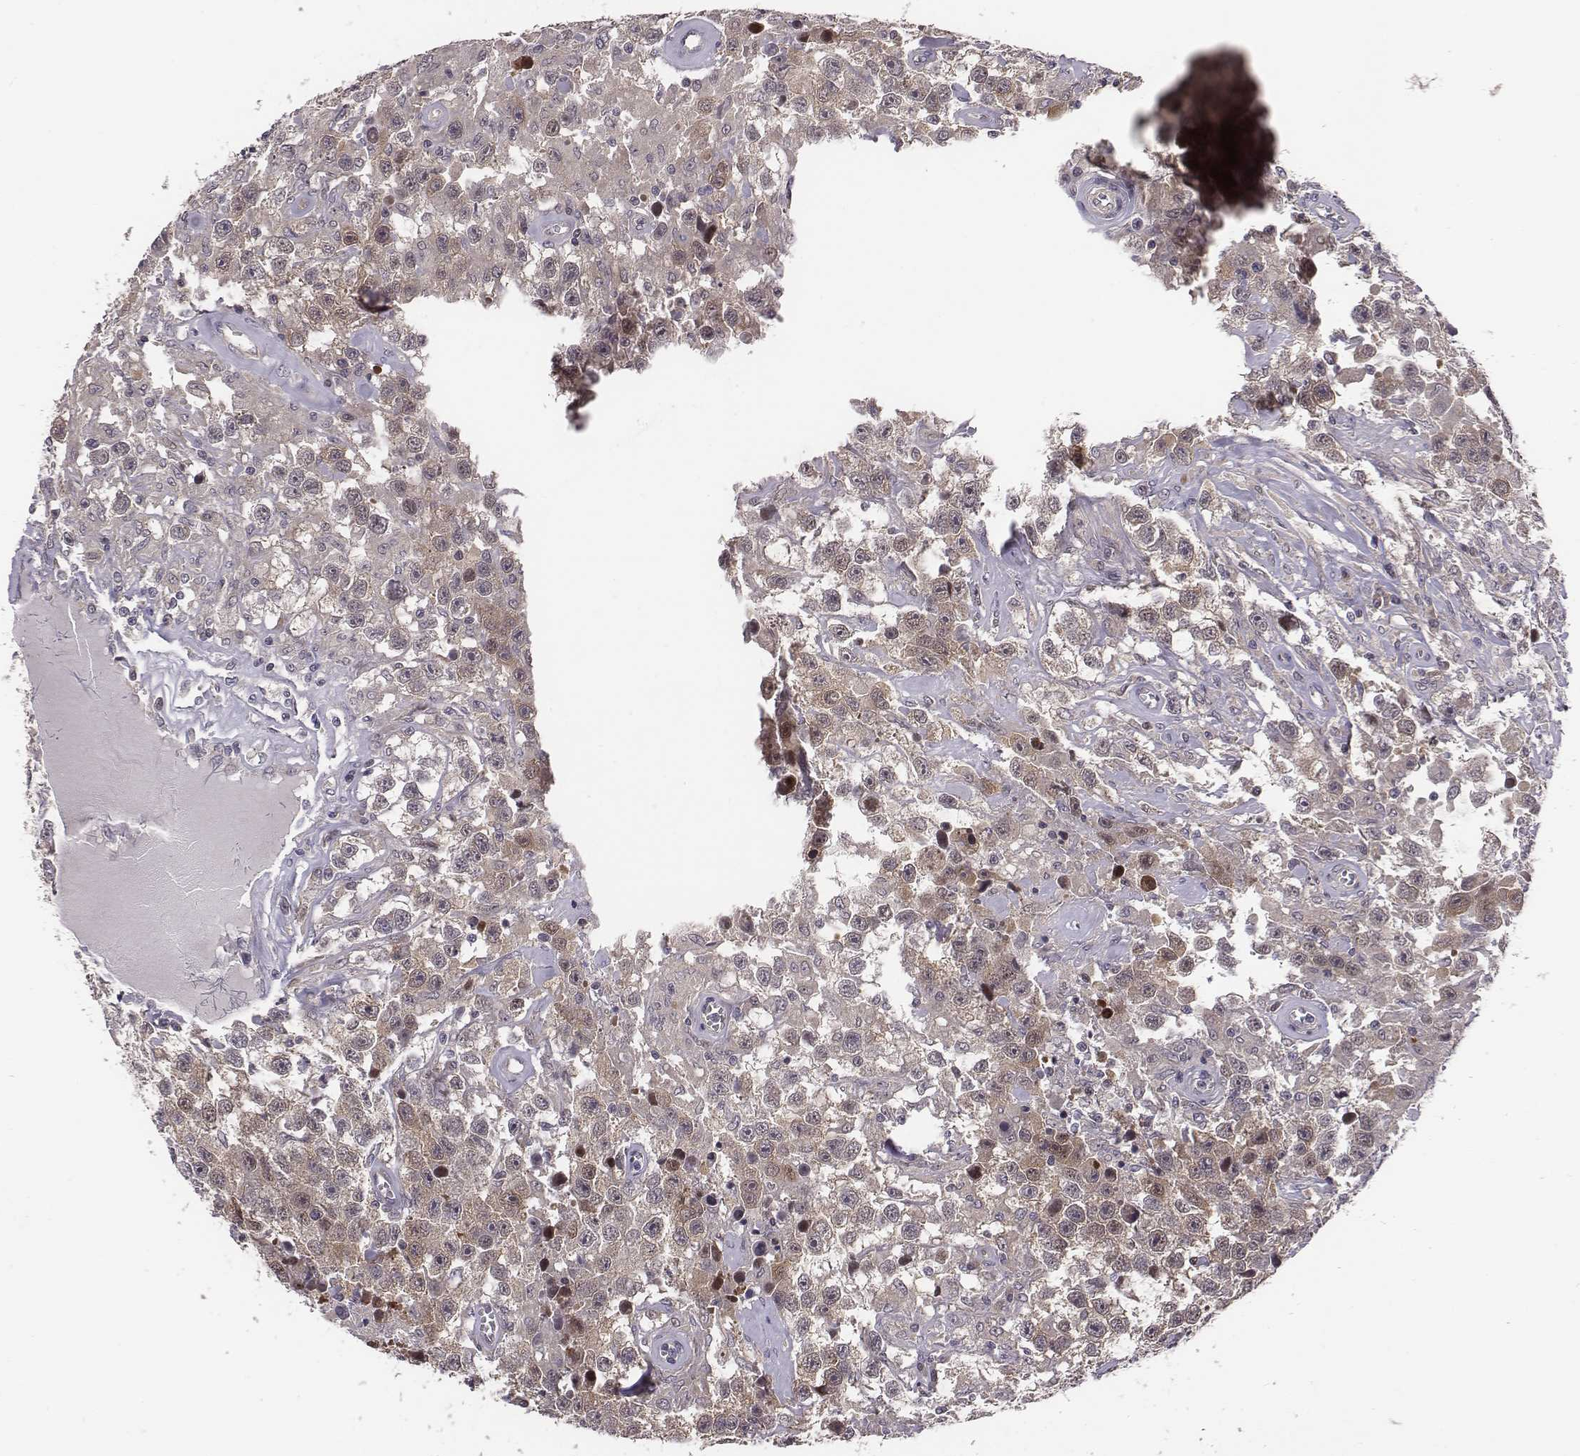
{"staining": {"intensity": "moderate", "quantity": "25%-75%", "location": "cytoplasmic/membranous"}, "tissue": "testis cancer", "cell_type": "Tumor cells", "image_type": "cancer", "snomed": [{"axis": "morphology", "description": "Seminoma, NOS"}, {"axis": "topography", "description": "Testis"}], "caption": "Brown immunohistochemical staining in human testis cancer exhibits moderate cytoplasmic/membranous expression in about 25%-75% of tumor cells.", "gene": "SMURF2", "patient": {"sex": "male", "age": 43}}